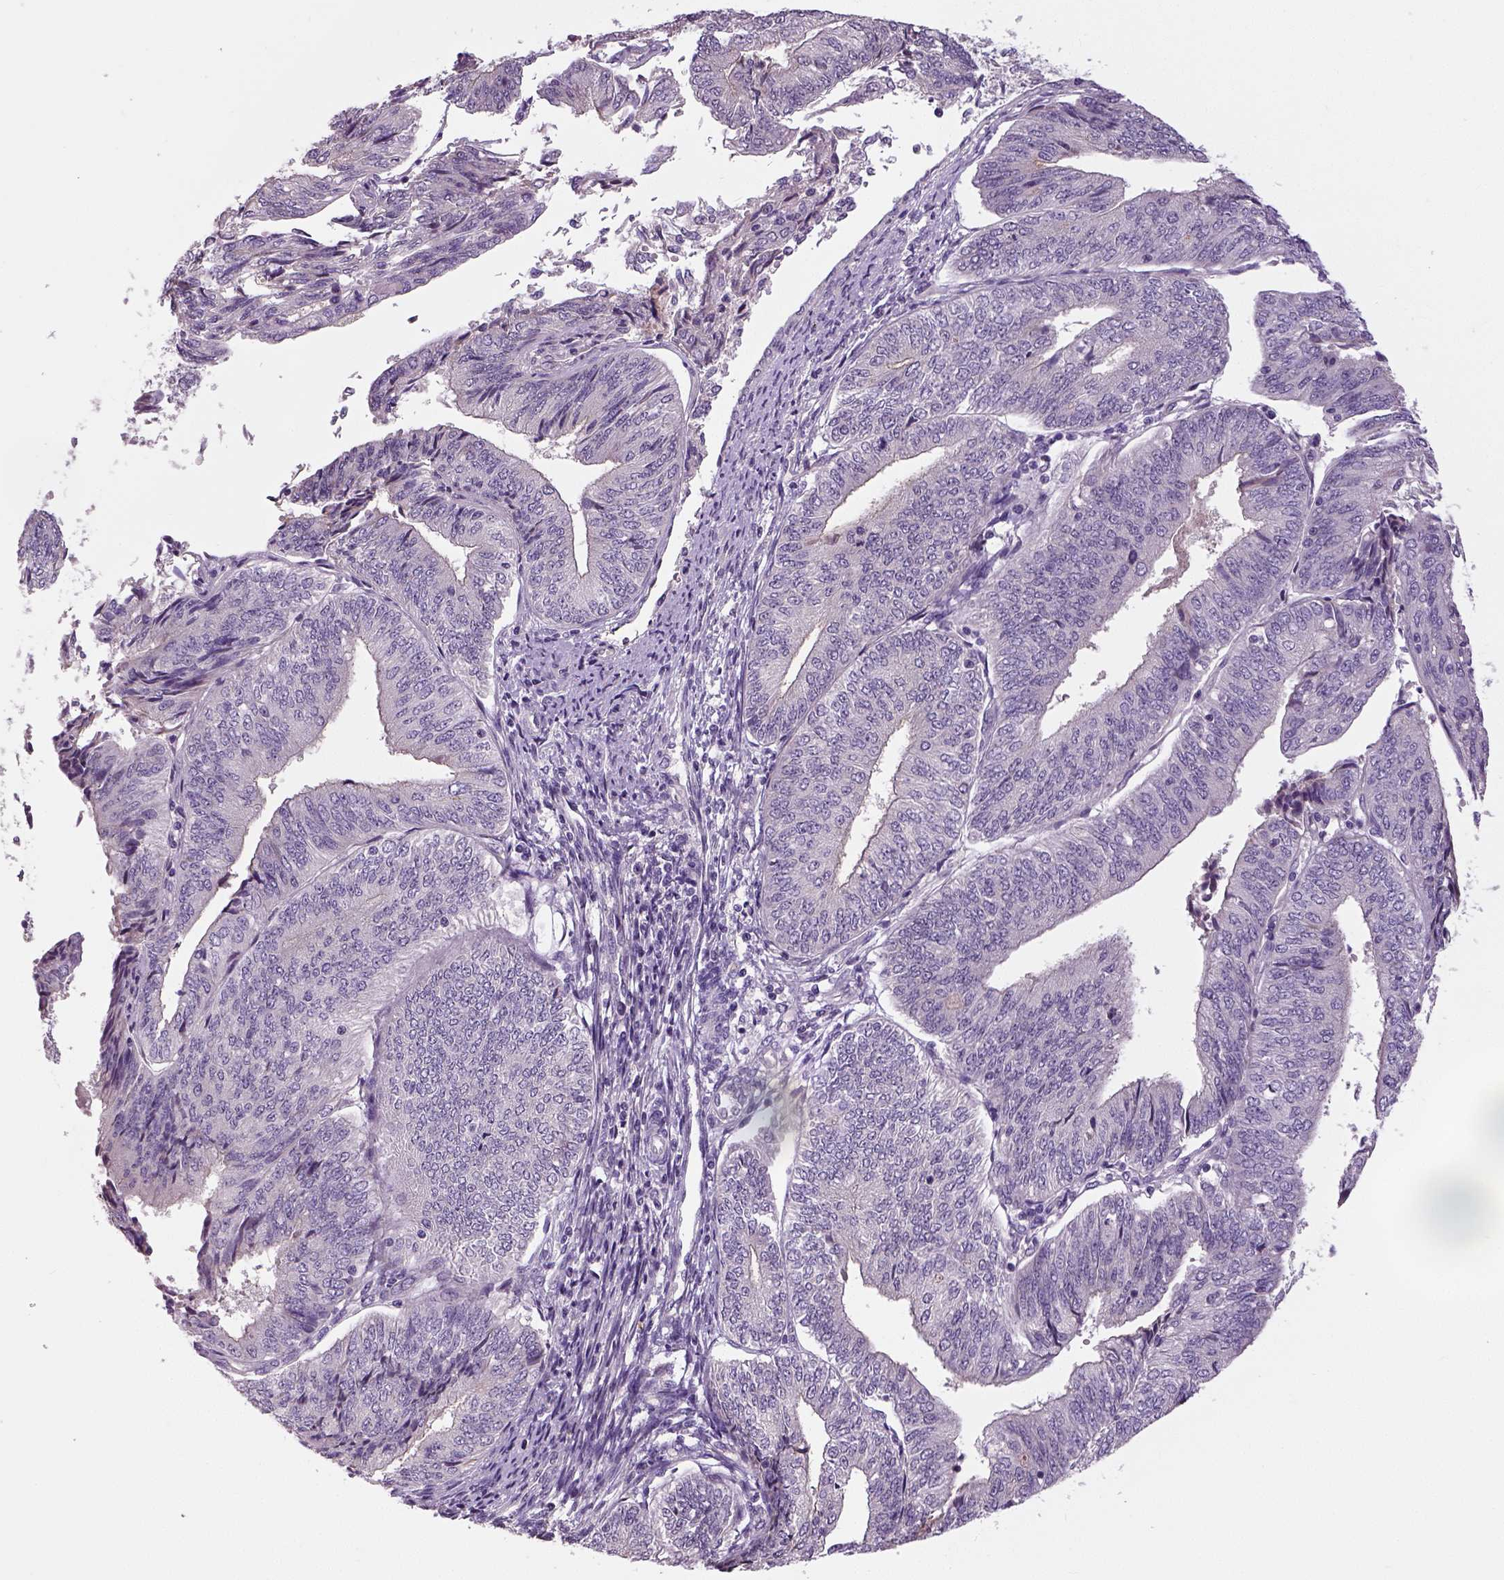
{"staining": {"intensity": "negative", "quantity": "none", "location": "none"}, "tissue": "endometrial cancer", "cell_type": "Tumor cells", "image_type": "cancer", "snomed": [{"axis": "morphology", "description": "Adenocarcinoma, NOS"}, {"axis": "topography", "description": "Endometrium"}], "caption": "A high-resolution micrograph shows immunohistochemistry (IHC) staining of endometrial adenocarcinoma, which demonstrates no significant expression in tumor cells.", "gene": "NECAB1", "patient": {"sex": "female", "age": 58}}